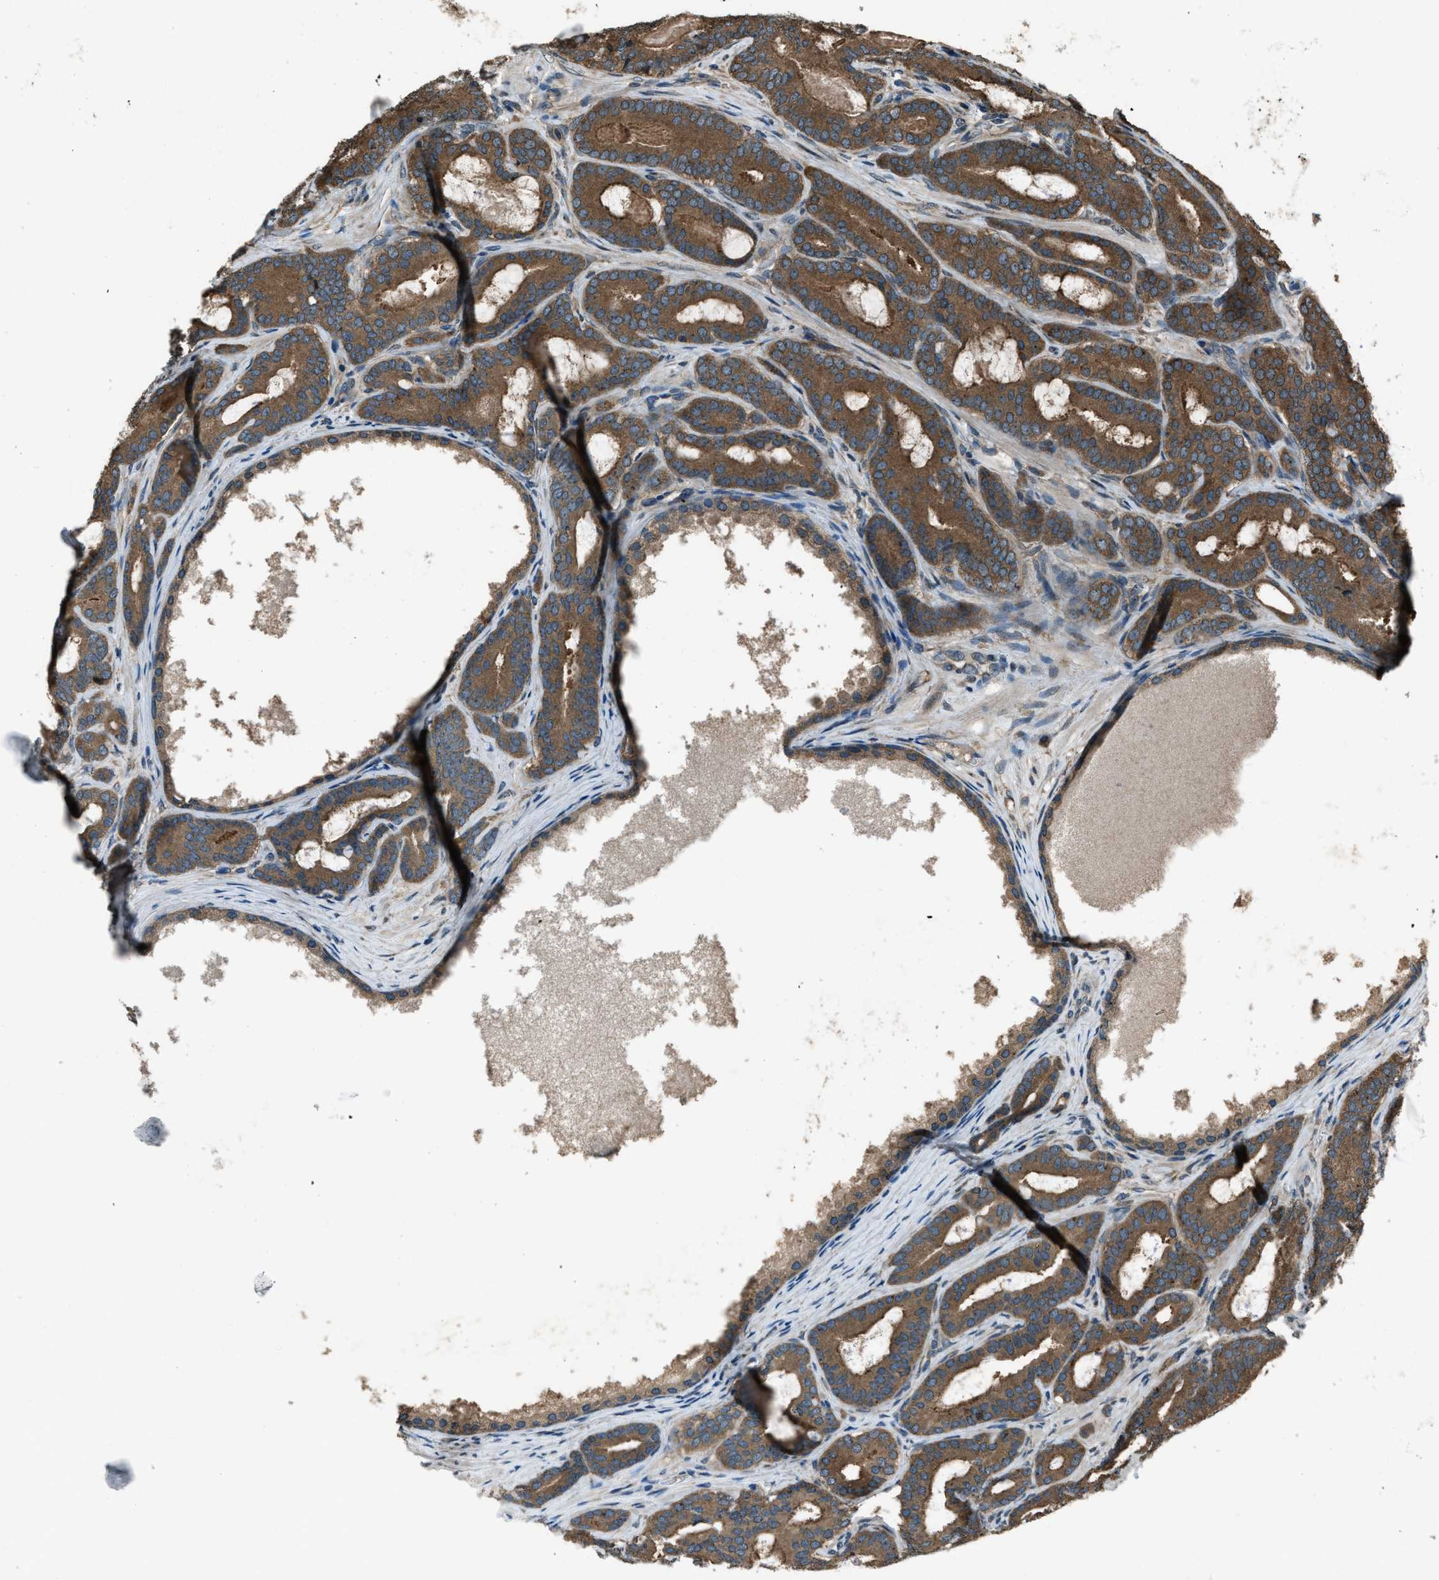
{"staining": {"intensity": "moderate", "quantity": ">75%", "location": "cytoplasmic/membranous"}, "tissue": "prostate cancer", "cell_type": "Tumor cells", "image_type": "cancer", "snomed": [{"axis": "morphology", "description": "Adenocarcinoma, High grade"}, {"axis": "topography", "description": "Prostate"}], "caption": "The photomicrograph demonstrates staining of prostate adenocarcinoma (high-grade), revealing moderate cytoplasmic/membranous protein positivity (brown color) within tumor cells. Using DAB (brown) and hematoxylin (blue) stains, captured at high magnification using brightfield microscopy.", "gene": "TRIM4", "patient": {"sex": "male", "age": 60}}